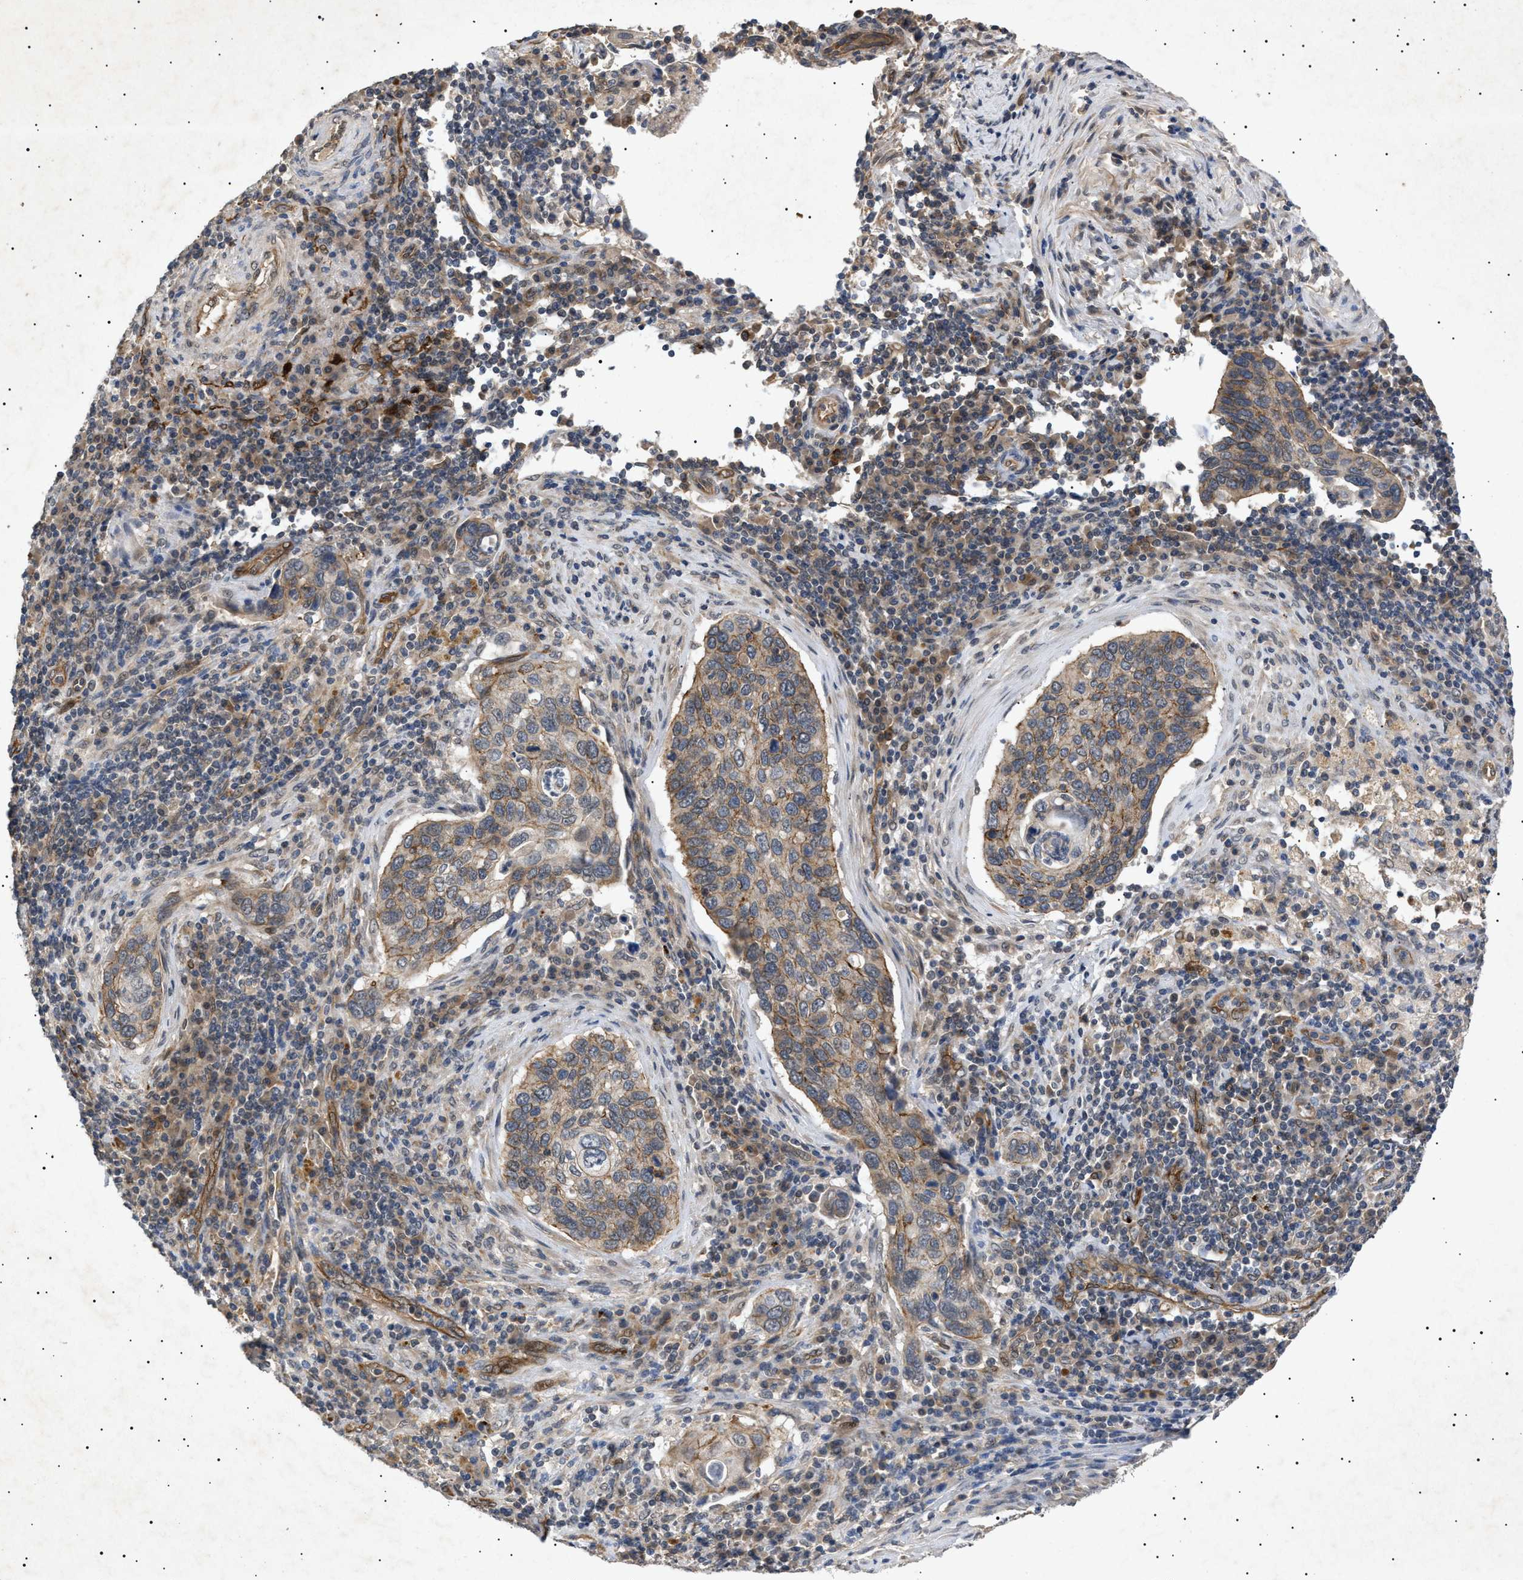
{"staining": {"intensity": "weak", "quantity": "25%-75%", "location": "cytoplasmic/membranous"}, "tissue": "cervical cancer", "cell_type": "Tumor cells", "image_type": "cancer", "snomed": [{"axis": "morphology", "description": "Squamous cell carcinoma, NOS"}, {"axis": "topography", "description": "Cervix"}], "caption": "Squamous cell carcinoma (cervical) stained with a brown dye exhibits weak cytoplasmic/membranous positive expression in about 25%-75% of tumor cells.", "gene": "SIRT5", "patient": {"sex": "female", "age": 53}}